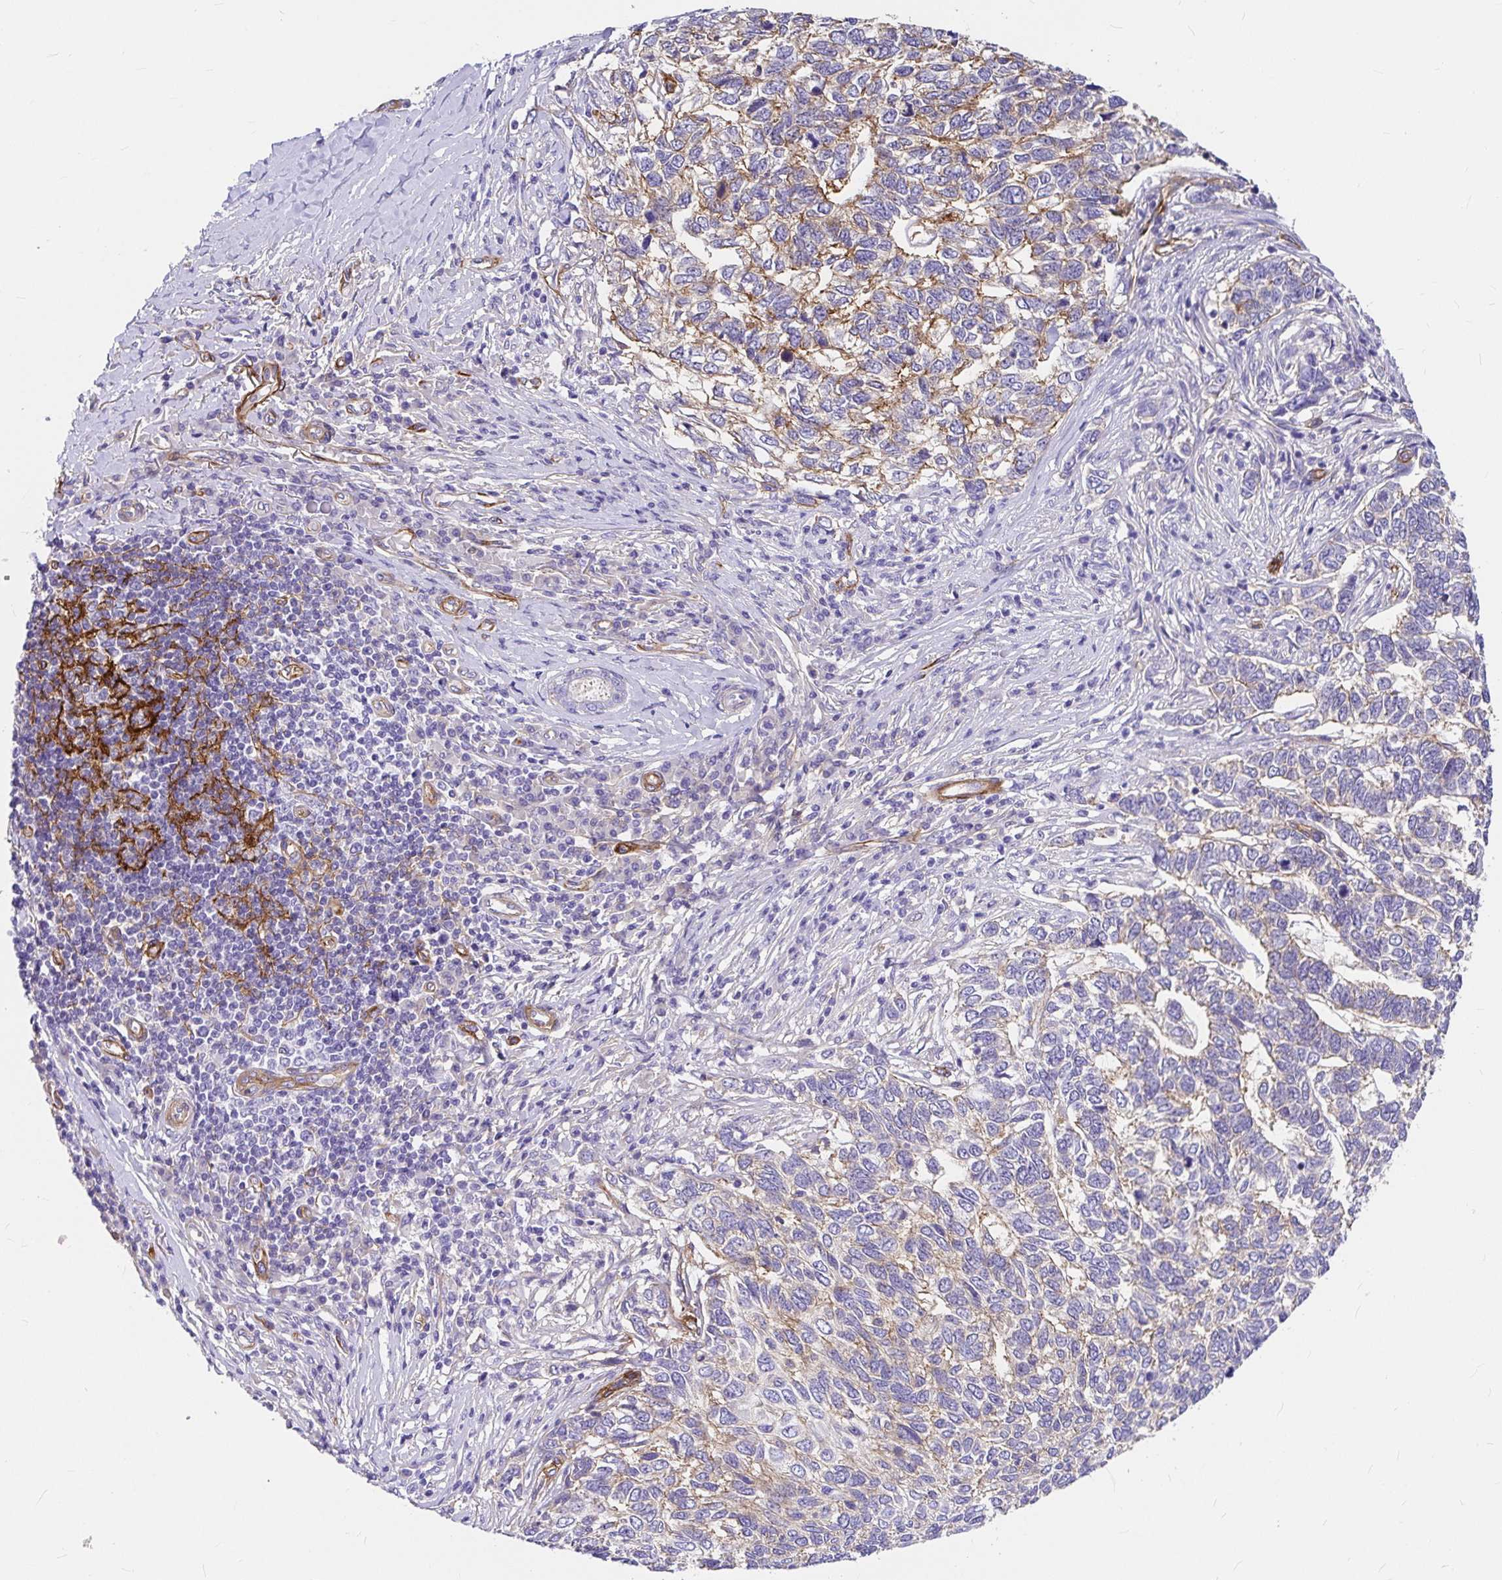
{"staining": {"intensity": "weak", "quantity": "<25%", "location": "cytoplasmic/membranous"}, "tissue": "skin cancer", "cell_type": "Tumor cells", "image_type": "cancer", "snomed": [{"axis": "morphology", "description": "Basal cell carcinoma"}, {"axis": "topography", "description": "Skin"}], "caption": "IHC micrograph of neoplastic tissue: skin basal cell carcinoma stained with DAB (3,3'-diaminobenzidine) exhibits no significant protein expression in tumor cells. (DAB IHC with hematoxylin counter stain).", "gene": "MYO1B", "patient": {"sex": "female", "age": 65}}